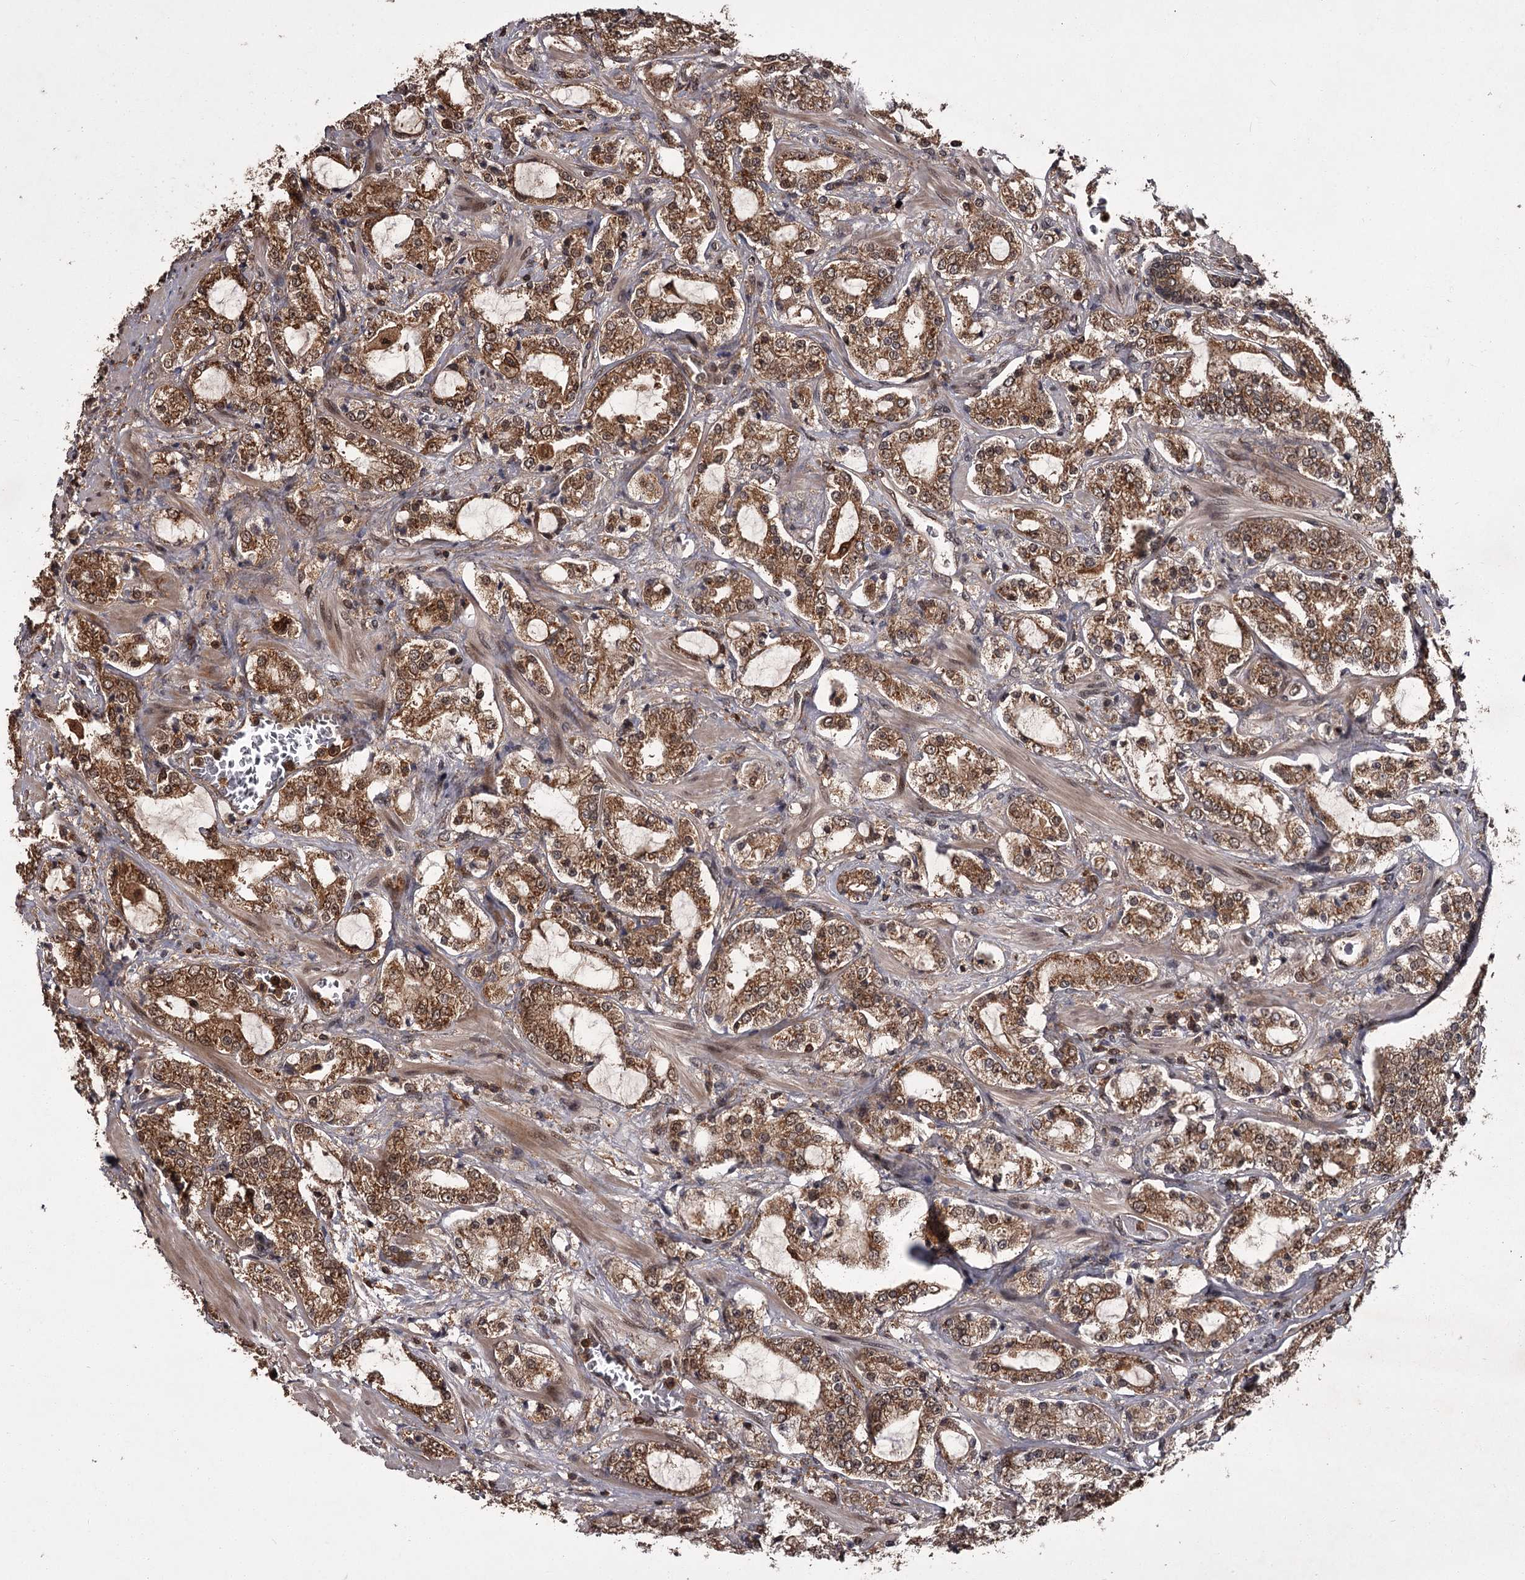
{"staining": {"intensity": "moderate", "quantity": ">75%", "location": "cytoplasmic/membranous,nuclear"}, "tissue": "prostate cancer", "cell_type": "Tumor cells", "image_type": "cancer", "snomed": [{"axis": "morphology", "description": "Adenocarcinoma, High grade"}, {"axis": "topography", "description": "Prostate"}], "caption": "DAB (3,3'-diaminobenzidine) immunohistochemical staining of prostate high-grade adenocarcinoma shows moderate cytoplasmic/membranous and nuclear protein staining in about >75% of tumor cells.", "gene": "TBC1D23", "patient": {"sex": "male", "age": 64}}